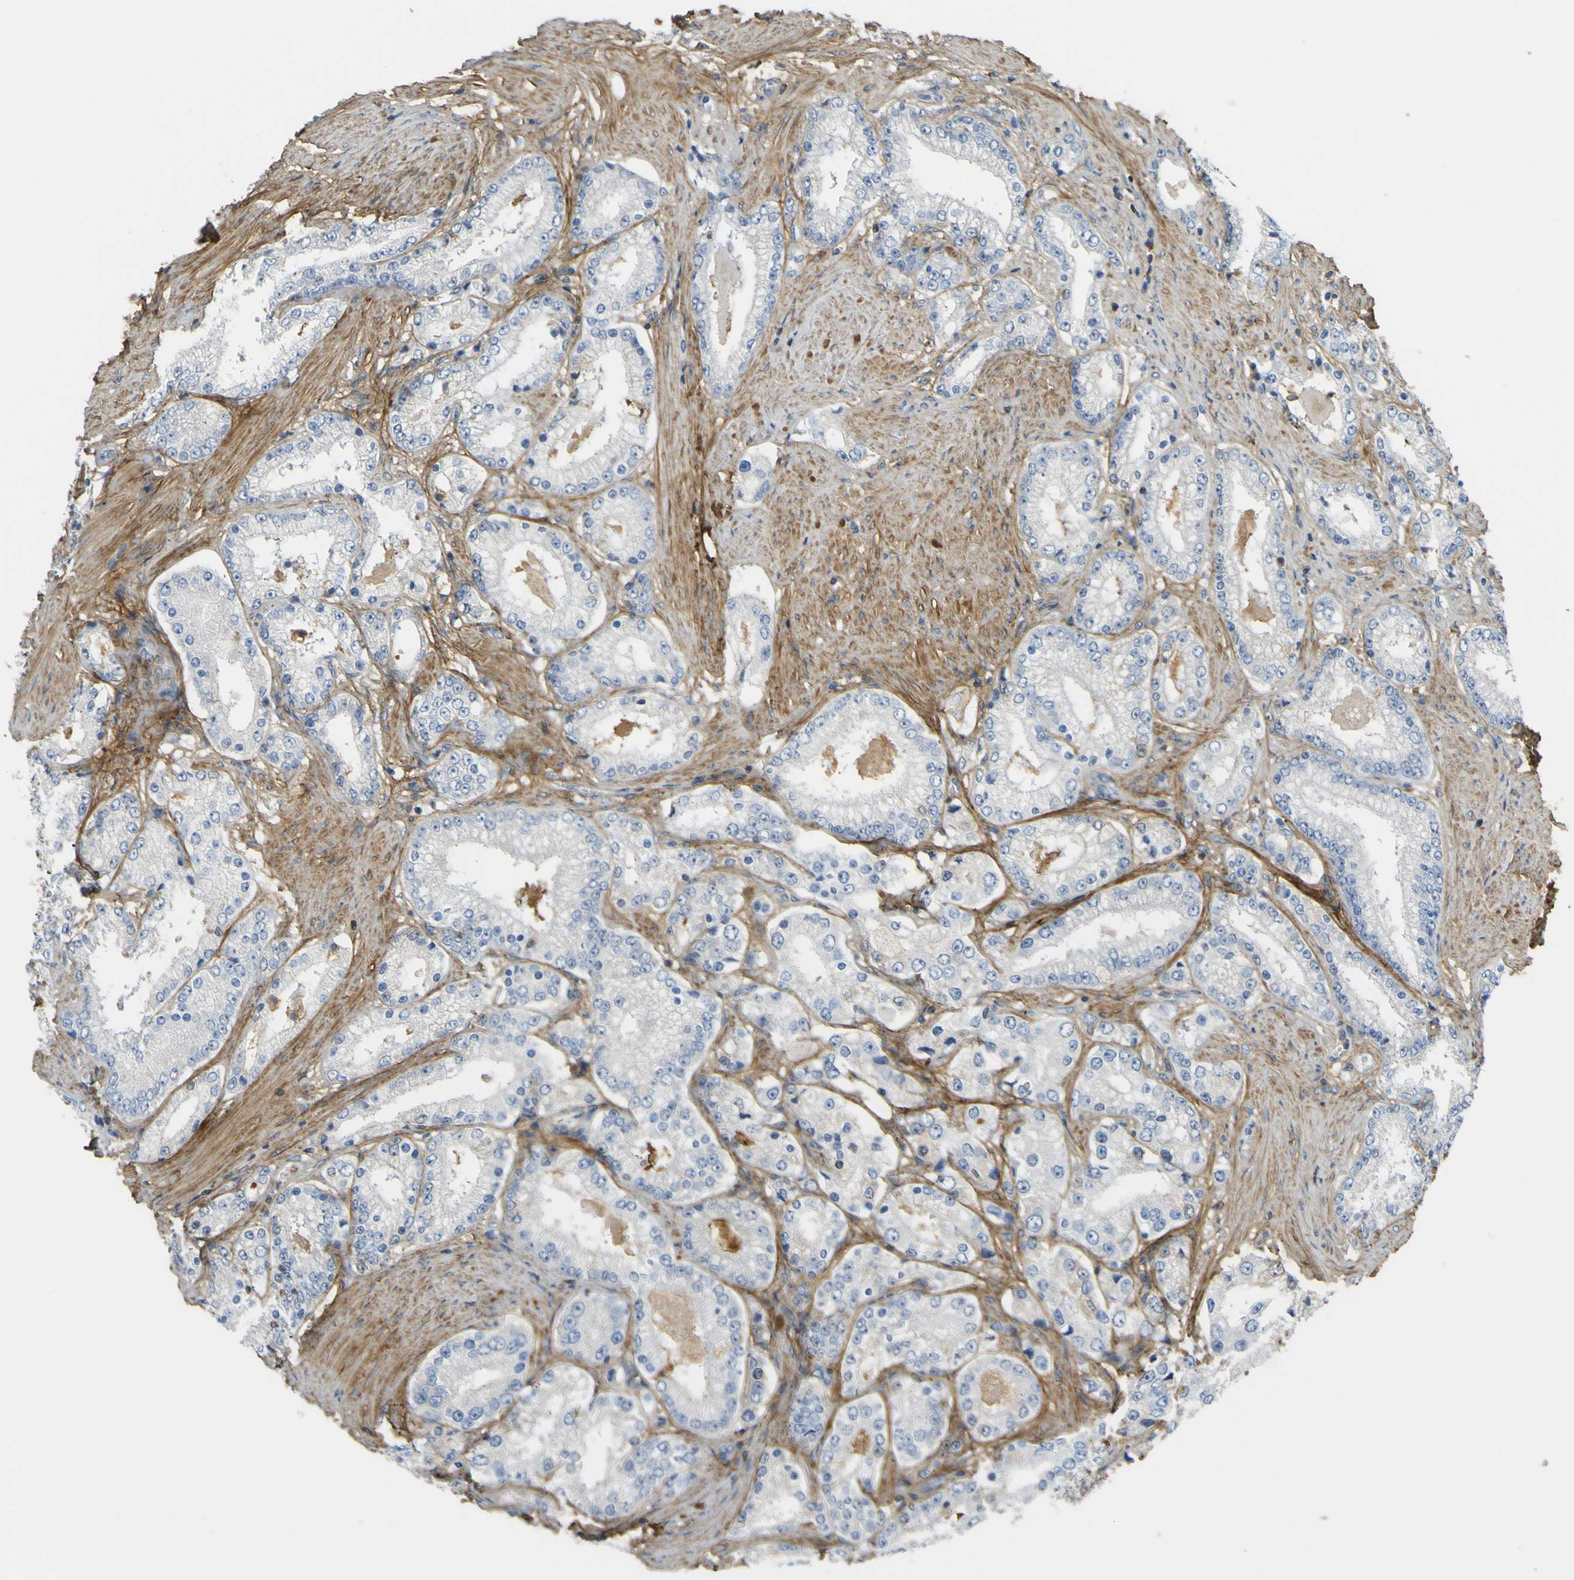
{"staining": {"intensity": "negative", "quantity": "none", "location": "none"}, "tissue": "prostate cancer", "cell_type": "Tumor cells", "image_type": "cancer", "snomed": [{"axis": "morphology", "description": "Adenocarcinoma, Low grade"}, {"axis": "topography", "description": "Prostate"}], "caption": "Prostate cancer stained for a protein using immunohistochemistry reveals no staining tumor cells.", "gene": "OGN", "patient": {"sex": "male", "age": 63}}